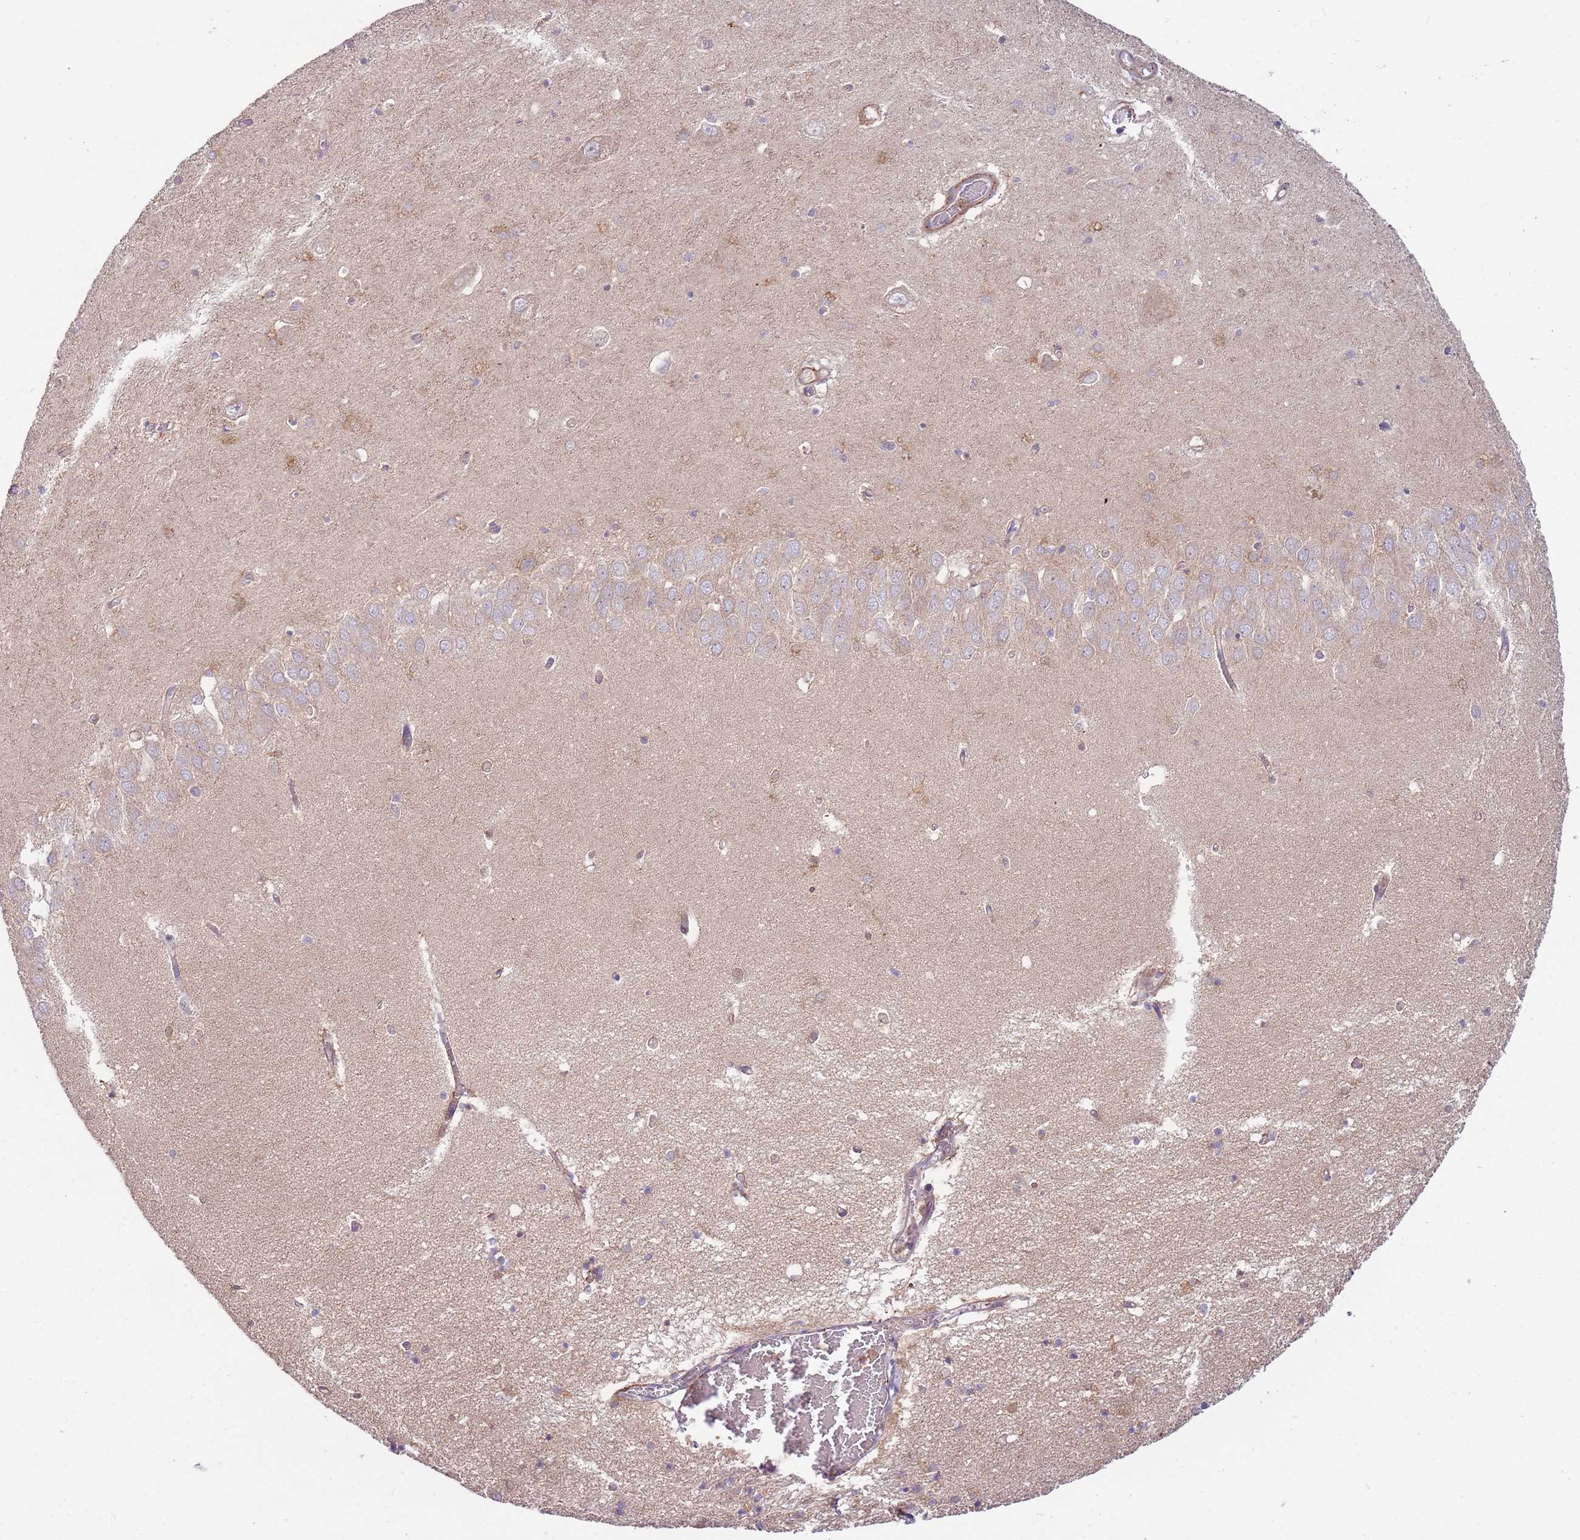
{"staining": {"intensity": "weak", "quantity": "25%-75%", "location": "cytoplasmic/membranous"}, "tissue": "hippocampus", "cell_type": "Glial cells", "image_type": "normal", "snomed": [{"axis": "morphology", "description": "Normal tissue, NOS"}, {"axis": "topography", "description": "Hippocampus"}], "caption": "Glial cells exhibit weak cytoplasmic/membranous positivity in about 25%-75% of cells in benign hippocampus.", "gene": "DTD2", "patient": {"sex": "male", "age": 70}}